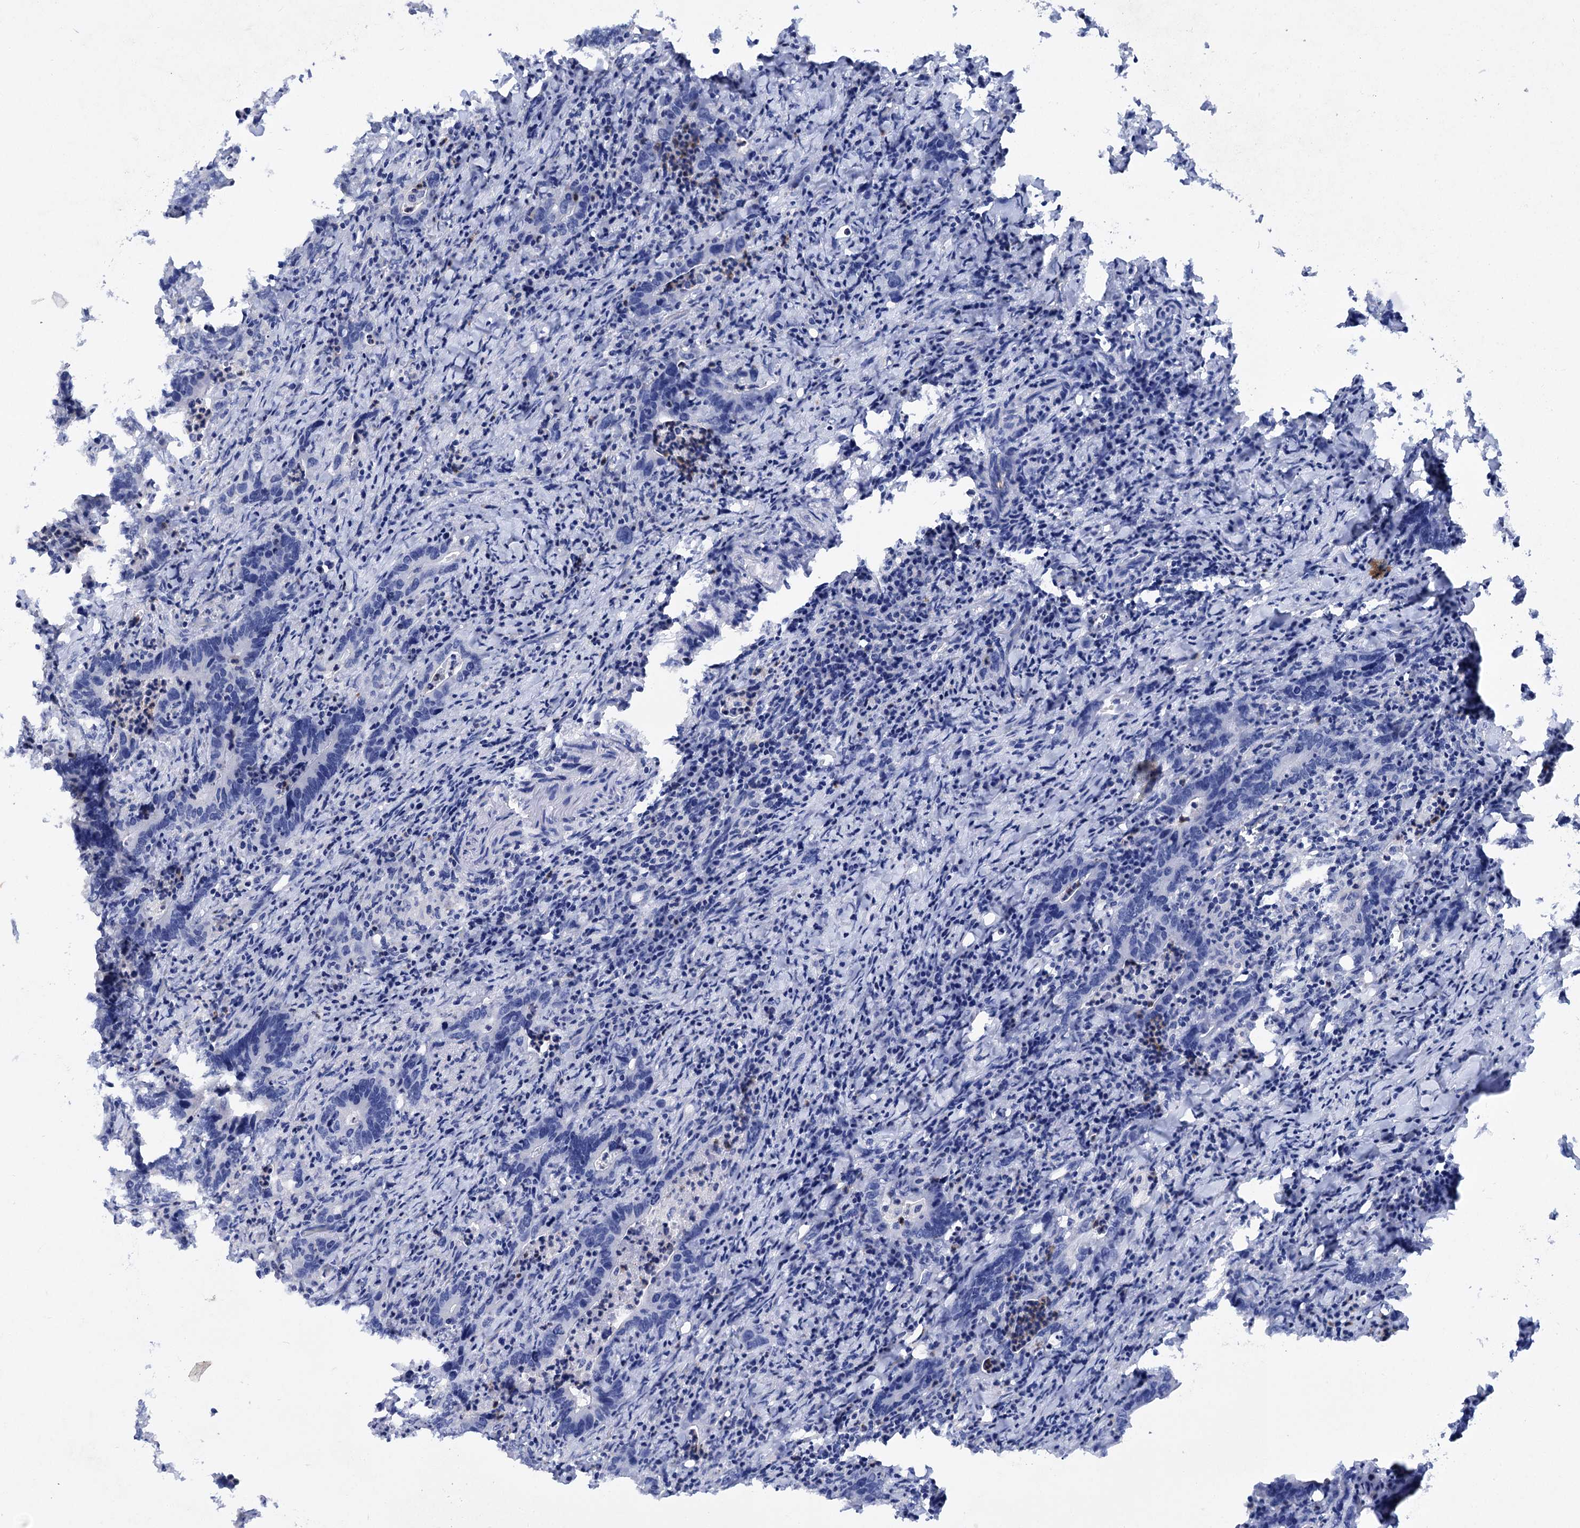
{"staining": {"intensity": "negative", "quantity": "none", "location": "none"}, "tissue": "colorectal cancer", "cell_type": "Tumor cells", "image_type": "cancer", "snomed": [{"axis": "morphology", "description": "Adenocarcinoma, NOS"}, {"axis": "topography", "description": "Colon"}], "caption": "Tumor cells show no significant protein positivity in colorectal cancer (adenocarcinoma). The staining is performed using DAB (3,3'-diaminobenzidine) brown chromogen with nuclei counter-stained in using hematoxylin.", "gene": "ATP4A", "patient": {"sex": "female", "age": 75}}